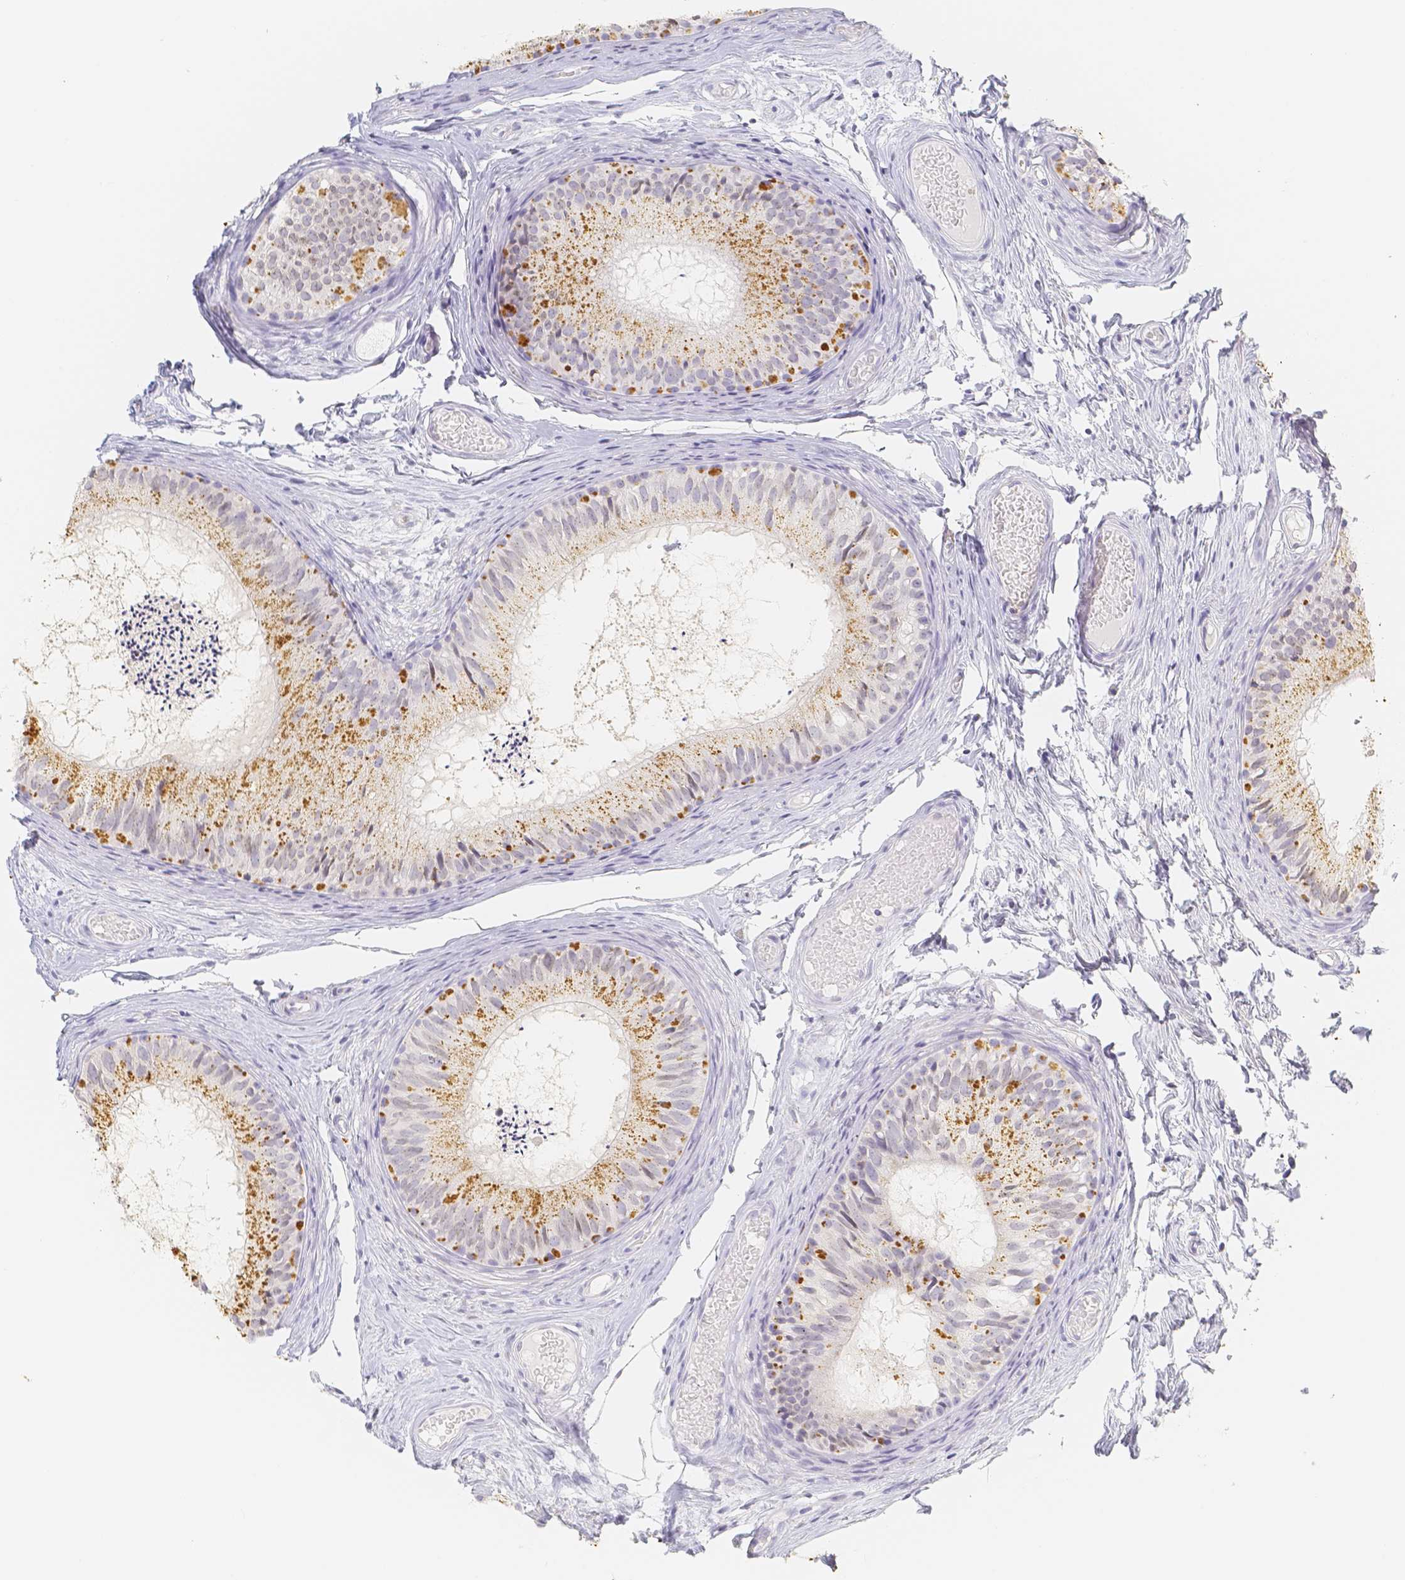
{"staining": {"intensity": "moderate", "quantity": "25%-75%", "location": "cytoplasmic/membranous"}, "tissue": "epididymis", "cell_type": "Glandular cells", "image_type": "normal", "snomed": [{"axis": "morphology", "description": "Normal tissue, NOS"}, {"axis": "topography", "description": "Epididymis"}], "caption": "Approximately 25%-75% of glandular cells in normal epididymis exhibit moderate cytoplasmic/membranous protein staining as visualized by brown immunohistochemical staining.", "gene": "PADI4", "patient": {"sex": "male", "age": 46}}